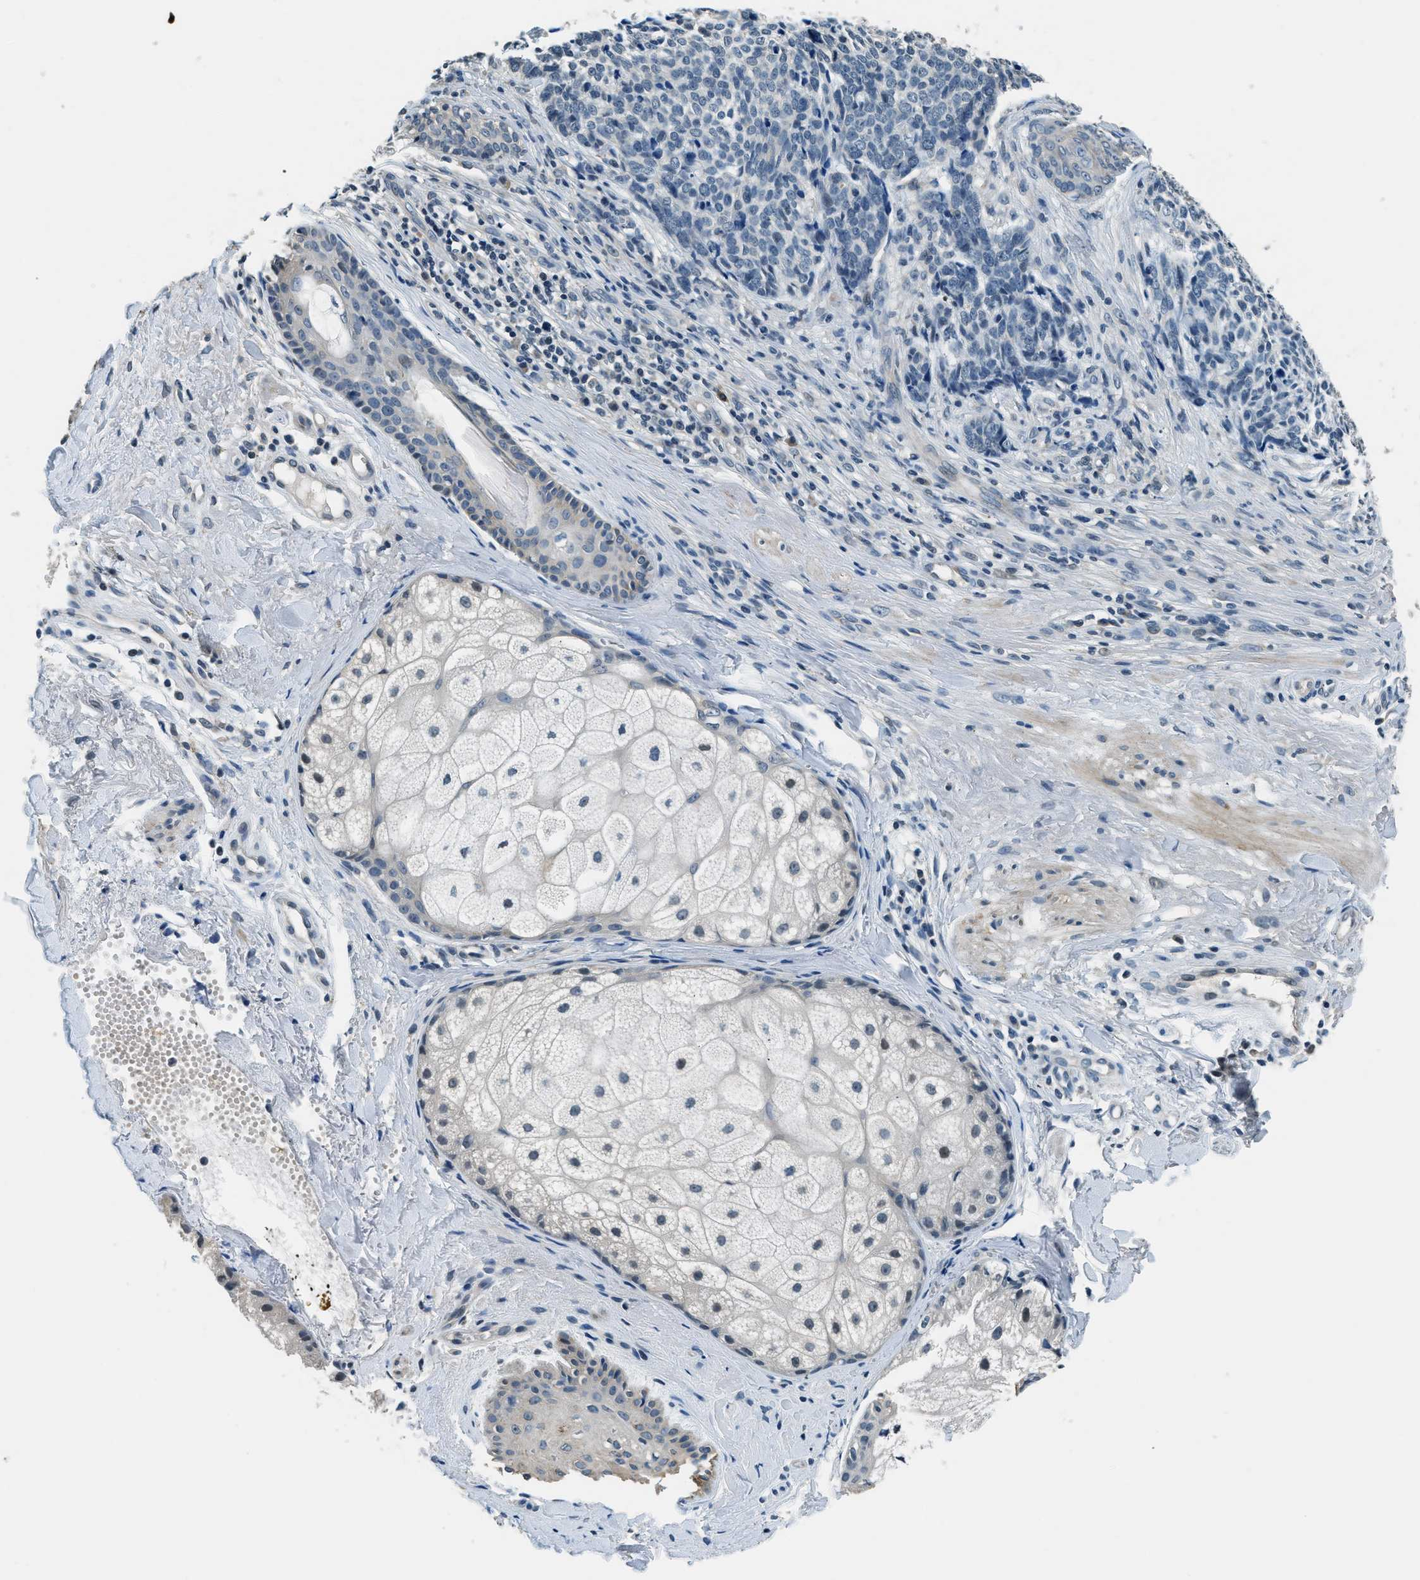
{"staining": {"intensity": "negative", "quantity": "none", "location": "none"}, "tissue": "skin cancer", "cell_type": "Tumor cells", "image_type": "cancer", "snomed": [{"axis": "morphology", "description": "Basal cell carcinoma"}, {"axis": "topography", "description": "Skin"}], "caption": "DAB (3,3'-diaminobenzidine) immunohistochemical staining of human skin basal cell carcinoma displays no significant staining in tumor cells.", "gene": "NME8", "patient": {"sex": "male", "age": 84}}